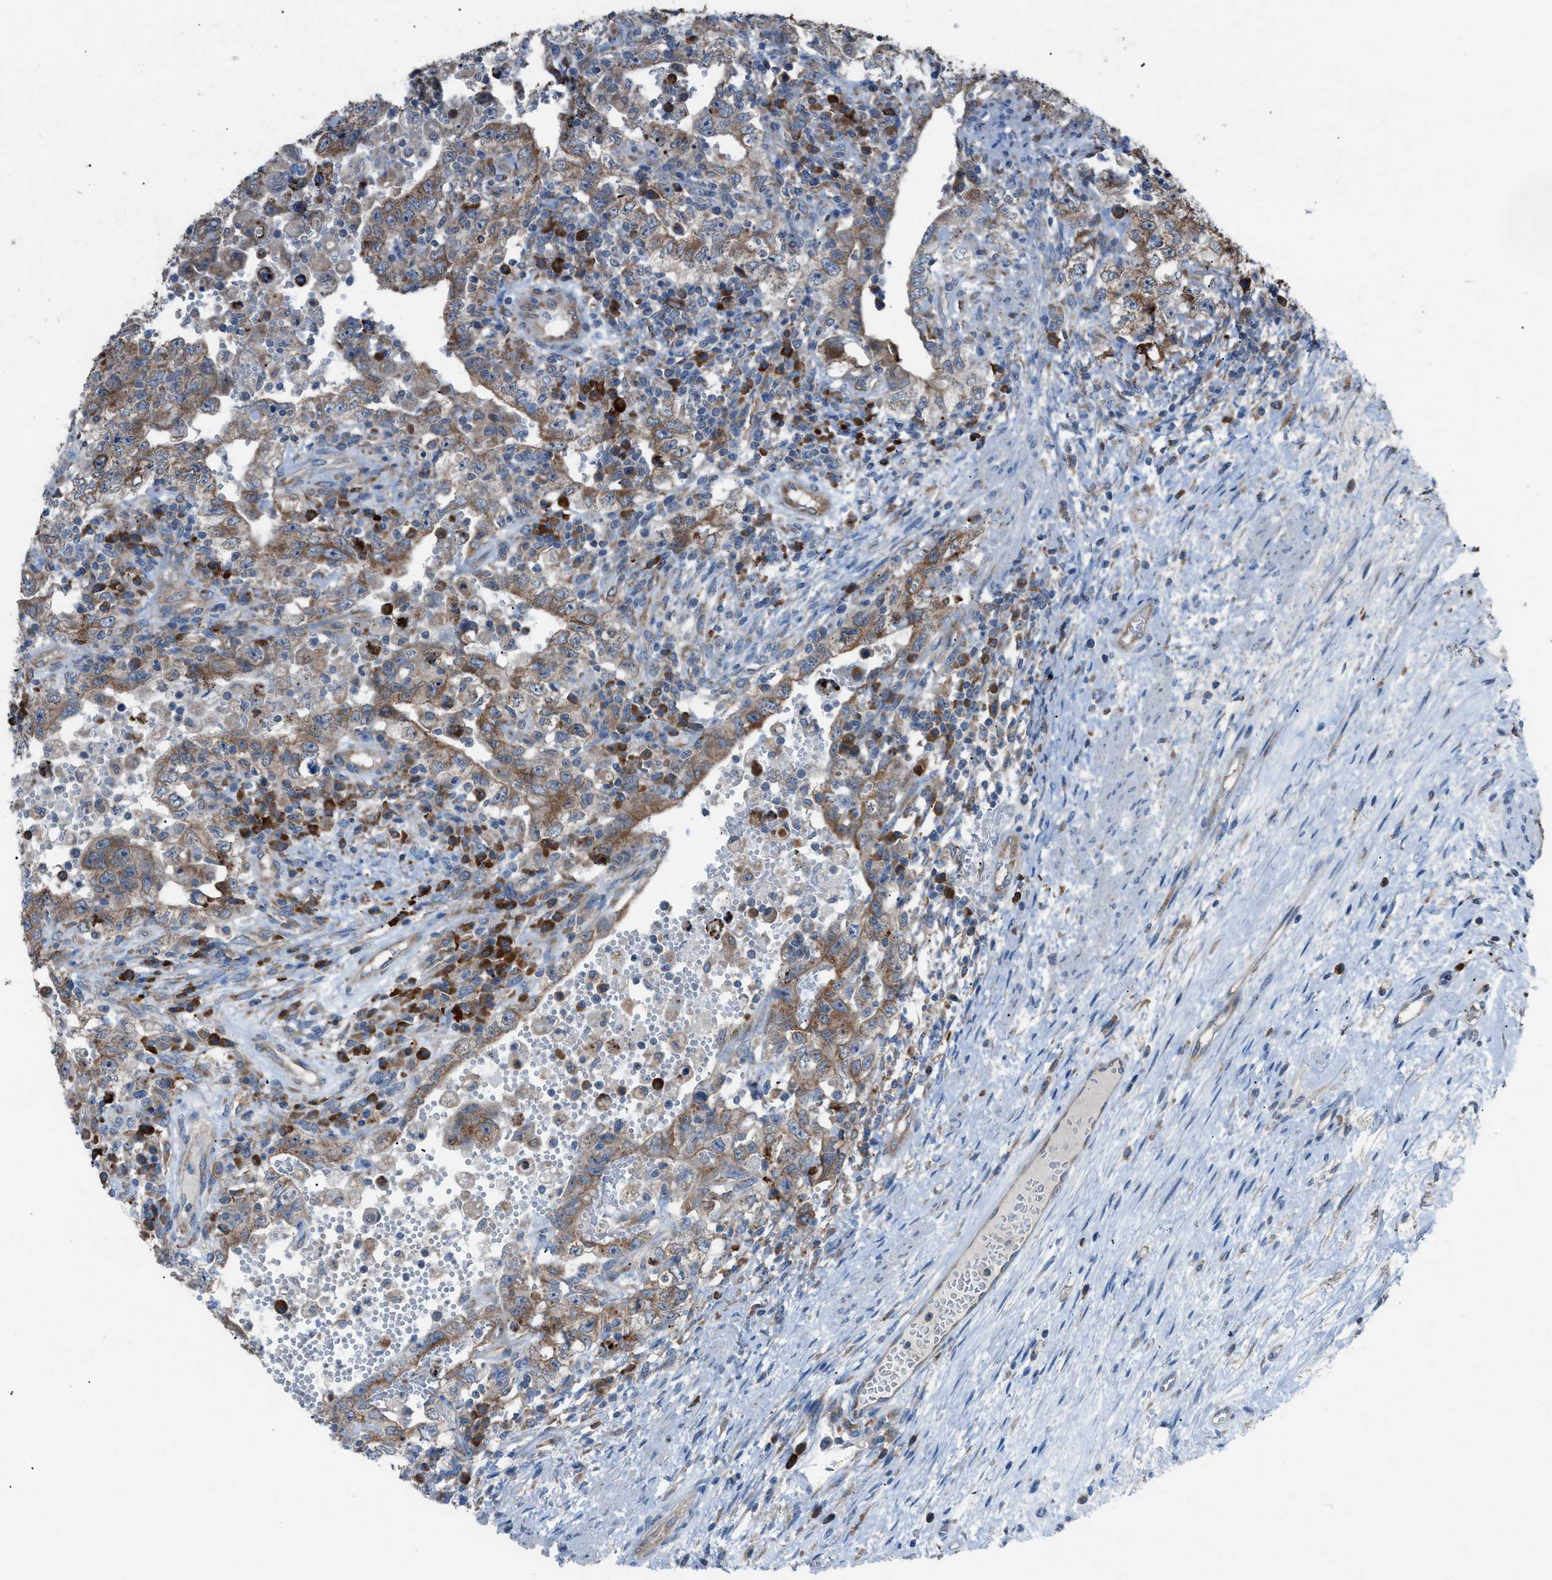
{"staining": {"intensity": "moderate", "quantity": ">75%", "location": "cytoplasmic/membranous"}, "tissue": "testis cancer", "cell_type": "Tumor cells", "image_type": "cancer", "snomed": [{"axis": "morphology", "description": "Carcinoma, Embryonal, NOS"}, {"axis": "topography", "description": "Testis"}], "caption": "Protein expression by immunohistochemistry demonstrates moderate cytoplasmic/membranous positivity in approximately >75% of tumor cells in testis embryonal carcinoma. (IHC, brightfield microscopy, high magnification).", "gene": "HEG1", "patient": {"sex": "male", "age": 26}}